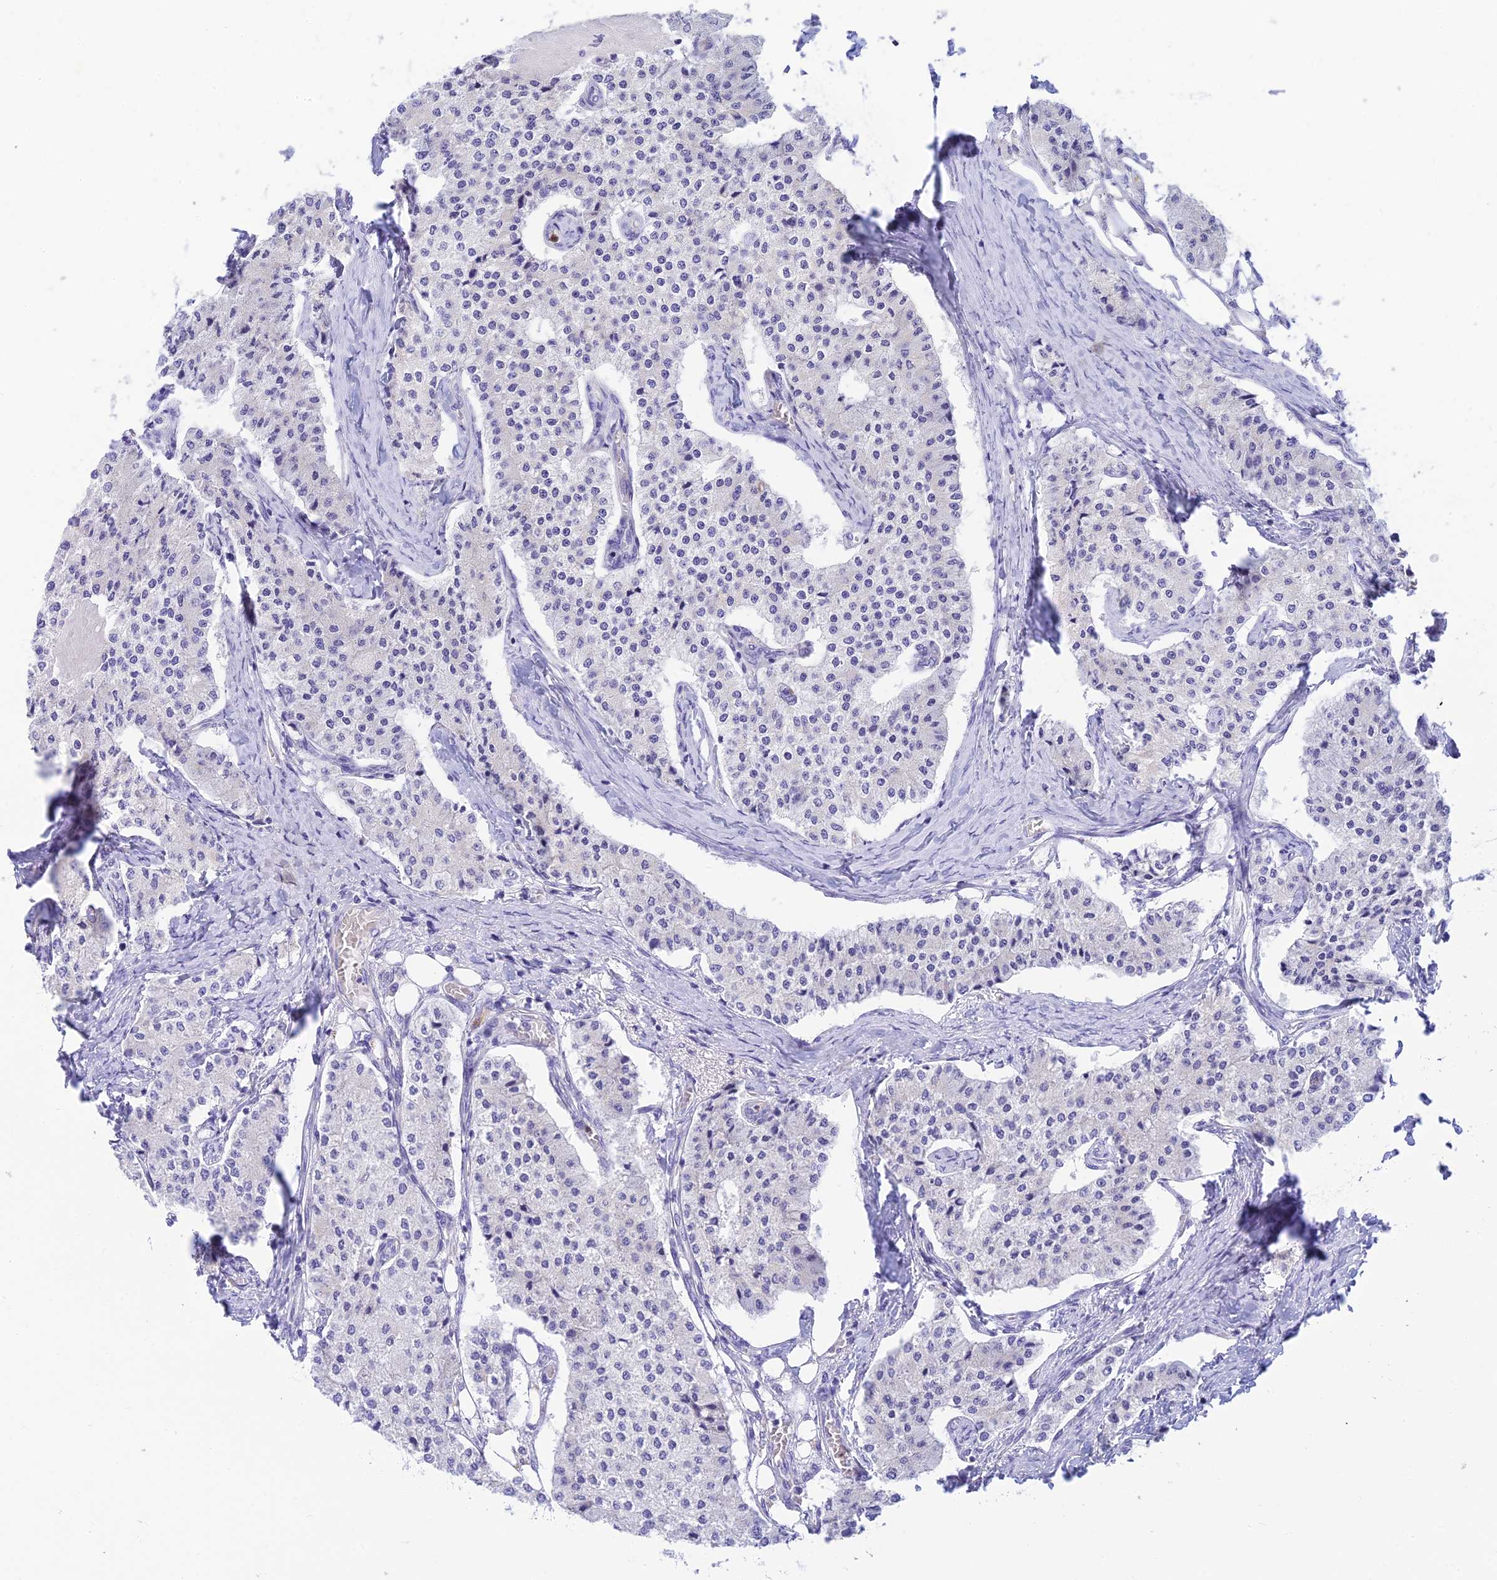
{"staining": {"intensity": "negative", "quantity": "none", "location": "none"}, "tissue": "carcinoid", "cell_type": "Tumor cells", "image_type": "cancer", "snomed": [{"axis": "morphology", "description": "Carcinoid, malignant, NOS"}, {"axis": "topography", "description": "Colon"}], "caption": "An image of carcinoid stained for a protein reveals no brown staining in tumor cells.", "gene": "INTS13", "patient": {"sex": "female", "age": 52}}